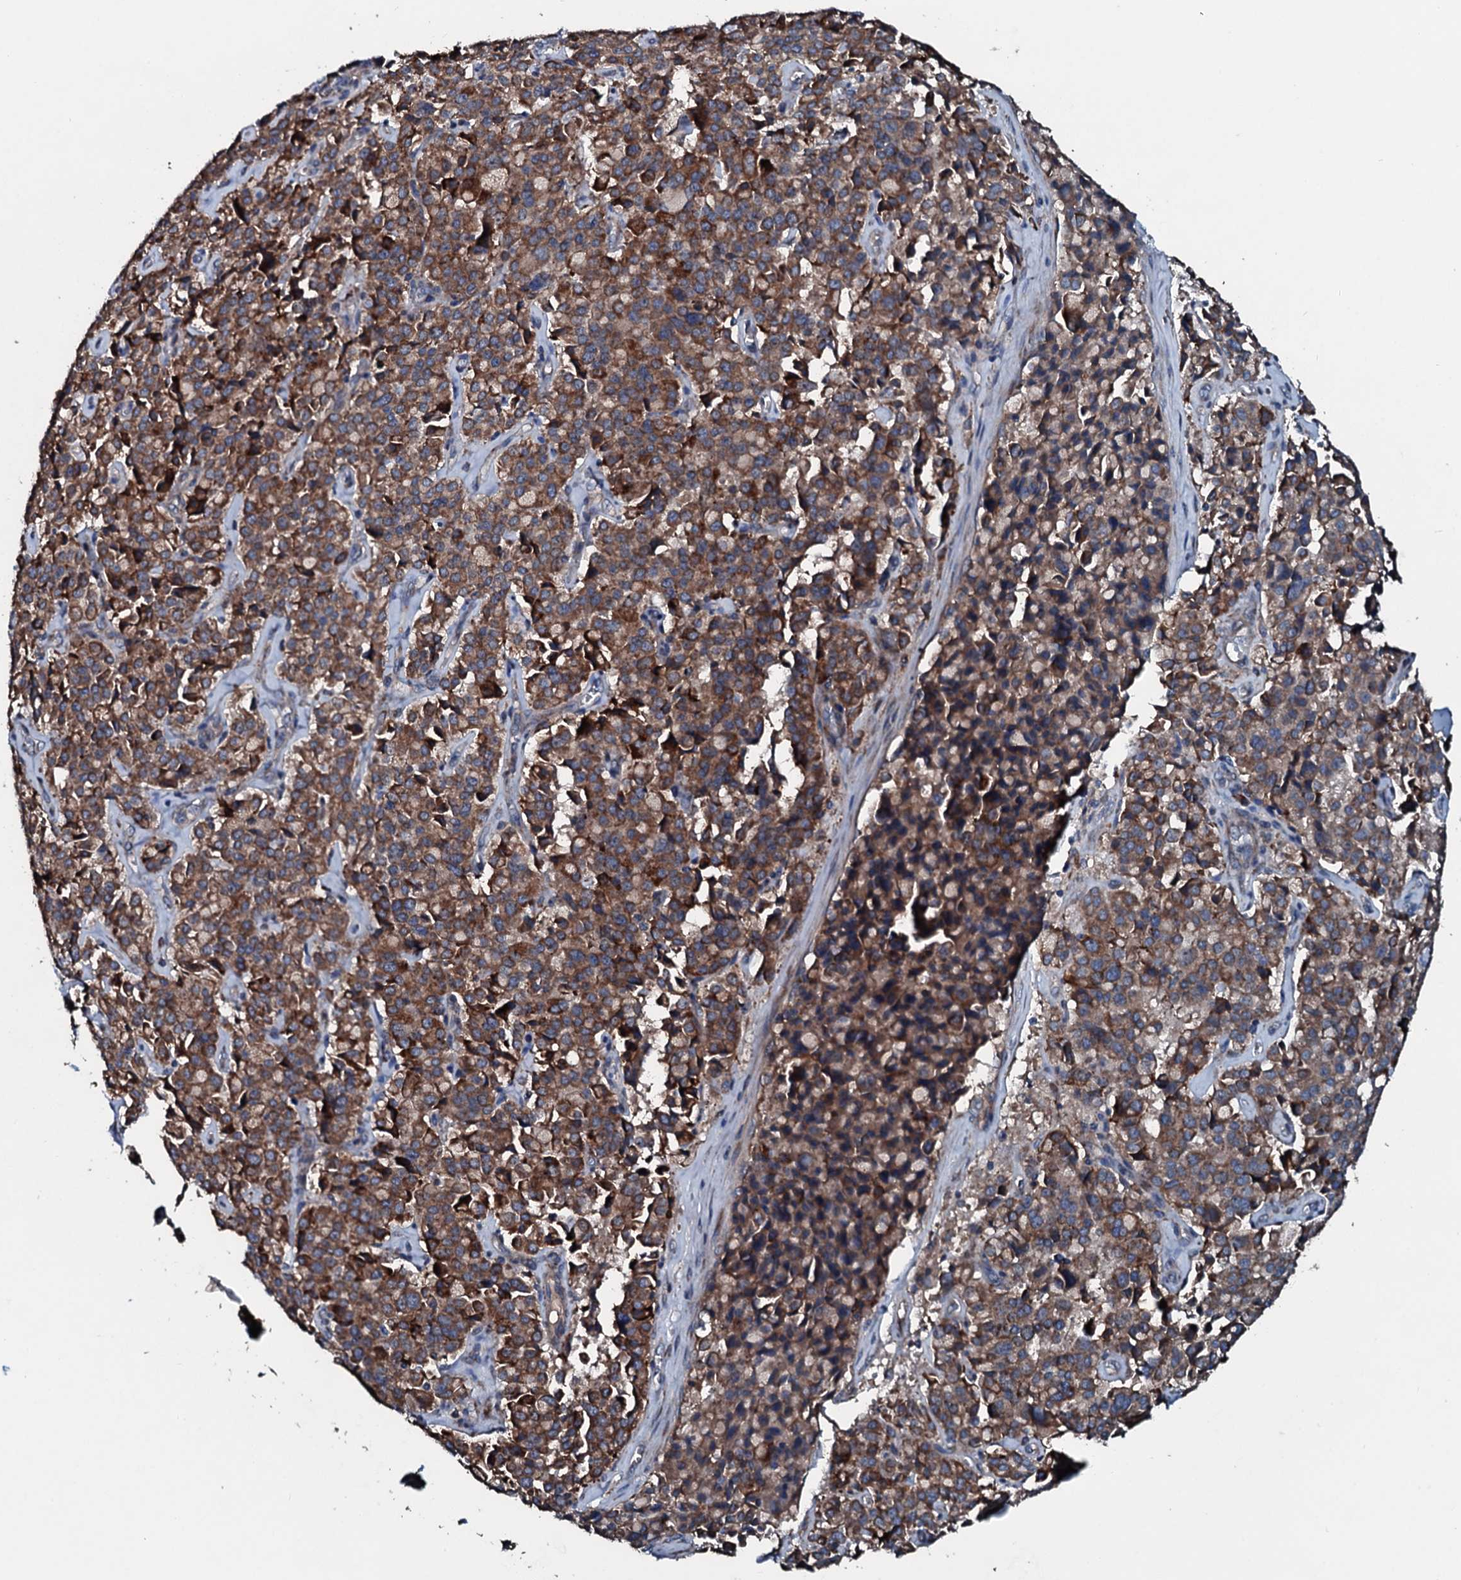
{"staining": {"intensity": "moderate", "quantity": ">75%", "location": "cytoplasmic/membranous"}, "tissue": "pancreatic cancer", "cell_type": "Tumor cells", "image_type": "cancer", "snomed": [{"axis": "morphology", "description": "Adenocarcinoma, NOS"}, {"axis": "topography", "description": "Pancreas"}], "caption": "Immunohistochemistry (IHC) image of neoplastic tissue: adenocarcinoma (pancreatic) stained using IHC demonstrates medium levels of moderate protein expression localized specifically in the cytoplasmic/membranous of tumor cells, appearing as a cytoplasmic/membranous brown color.", "gene": "ACSS3", "patient": {"sex": "male", "age": 65}}